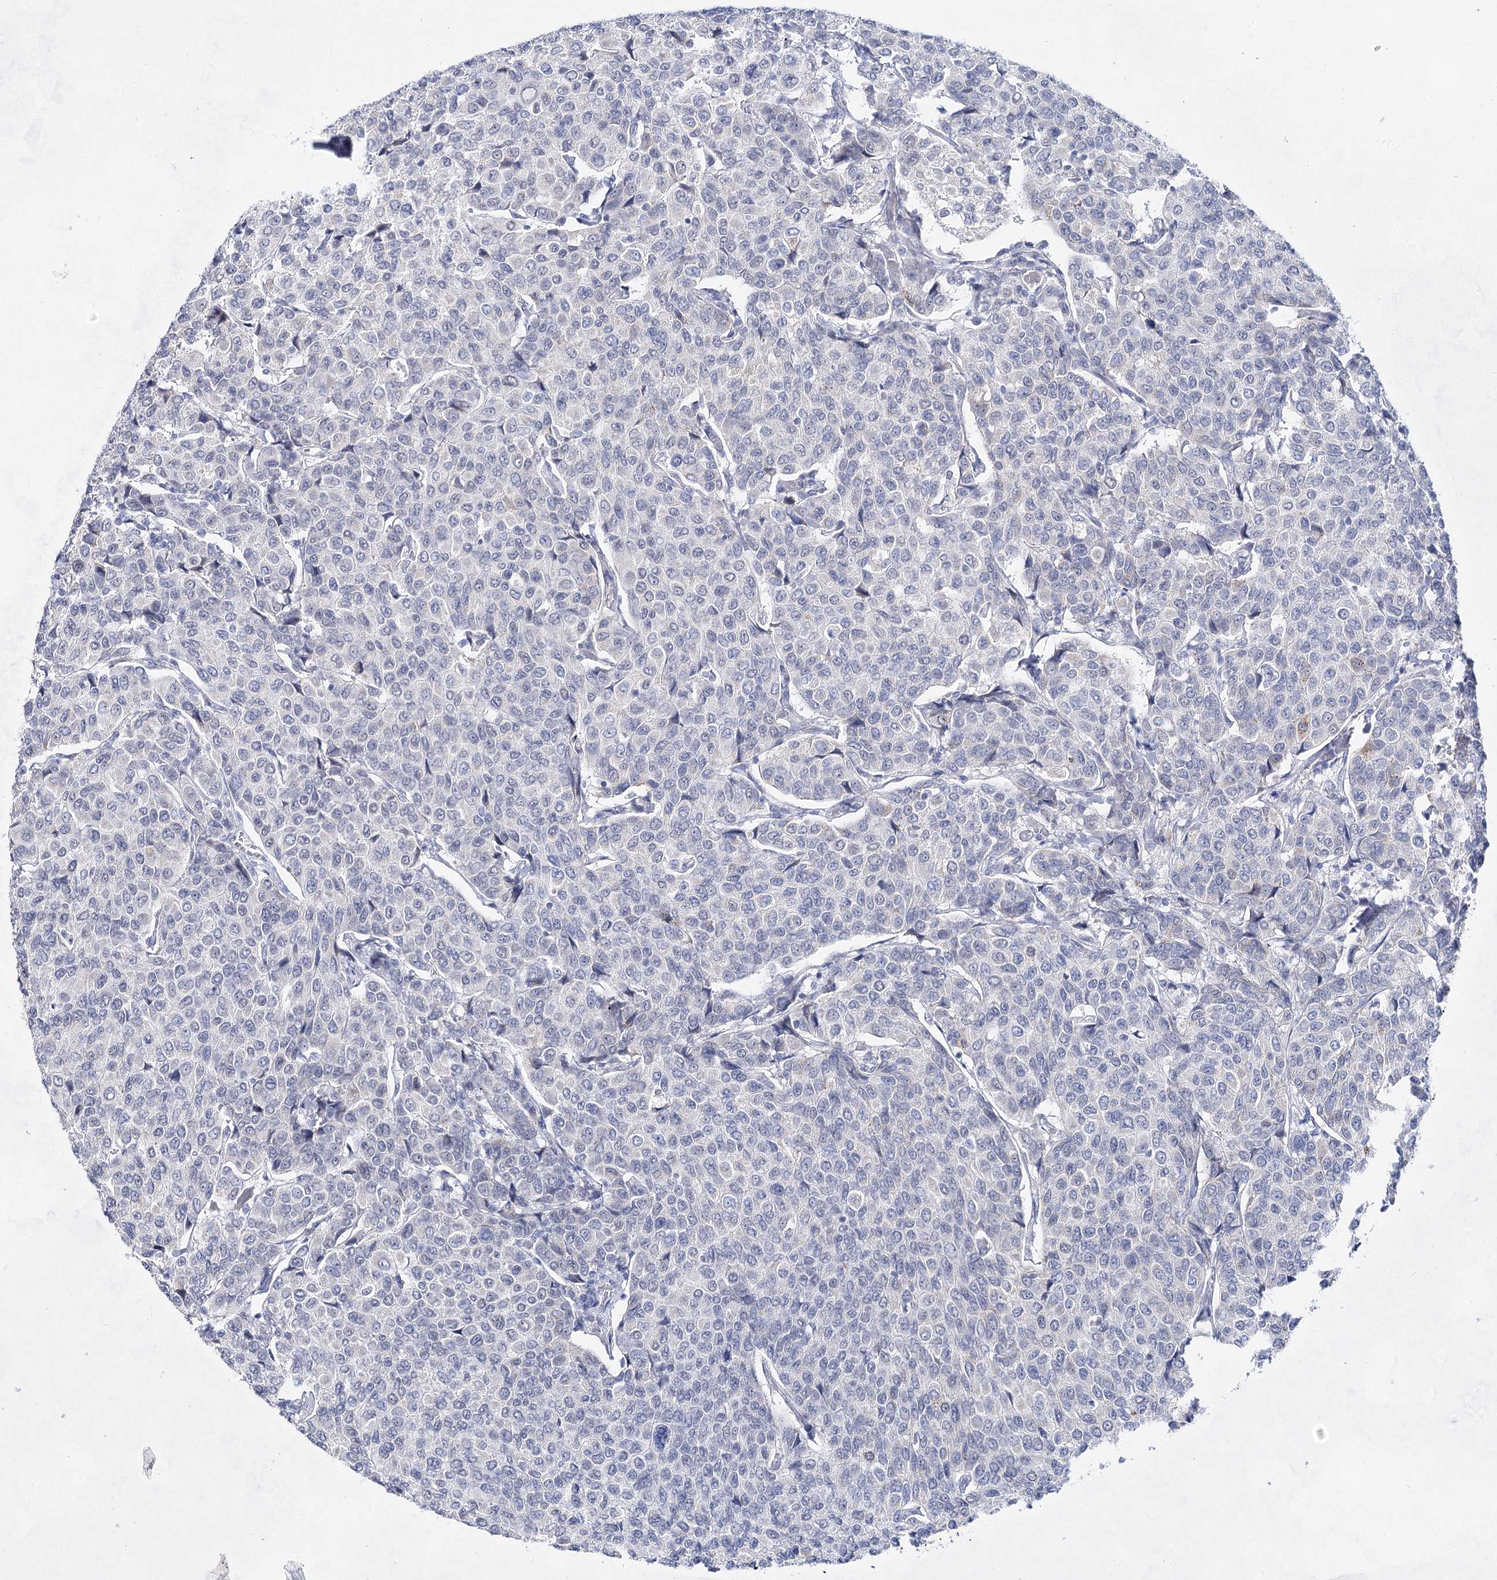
{"staining": {"intensity": "negative", "quantity": "none", "location": "none"}, "tissue": "breast cancer", "cell_type": "Tumor cells", "image_type": "cancer", "snomed": [{"axis": "morphology", "description": "Duct carcinoma"}, {"axis": "topography", "description": "Breast"}], "caption": "Breast cancer stained for a protein using IHC exhibits no staining tumor cells.", "gene": "BPHL", "patient": {"sex": "female", "age": 55}}